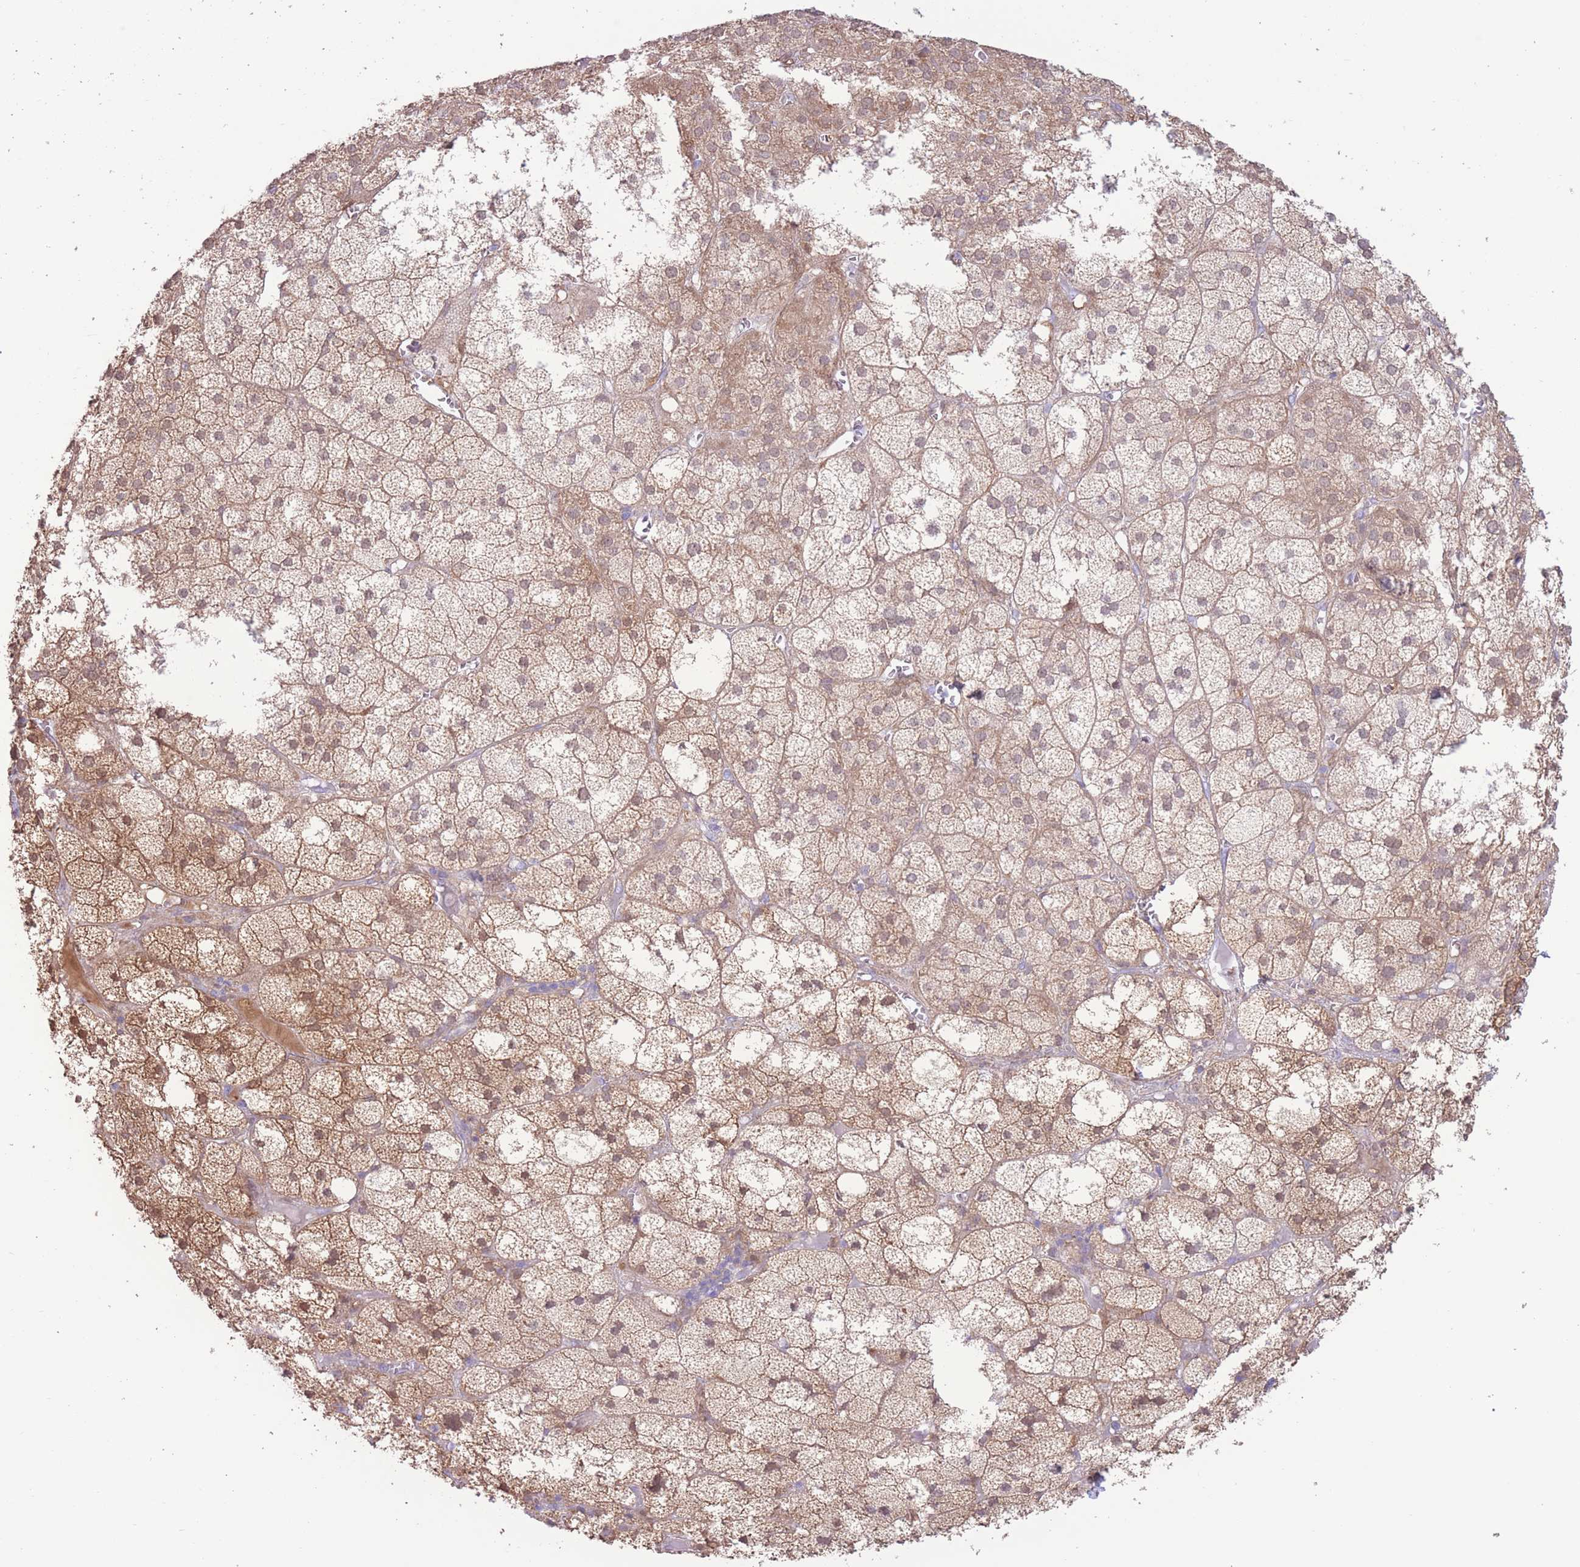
{"staining": {"intensity": "moderate", "quantity": ">75%", "location": "cytoplasmic/membranous"}, "tissue": "adrenal gland", "cell_type": "Glandular cells", "image_type": "normal", "snomed": [{"axis": "morphology", "description": "Normal tissue, NOS"}, {"axis": "topography", "description": "Adrenal gland"}], "caption": "Brown immunohistochemical staining in unremarkable human adrenal gland reveals moderate cytoplasmic/membranous expression in approximately >75% of glandular cells. (DAB (3,3'-diaminobenzidine) = brown stain, brightfield microscopy at high magnification).", "gene": "FAH", "patient": {"sex": "female", "age": 61}}